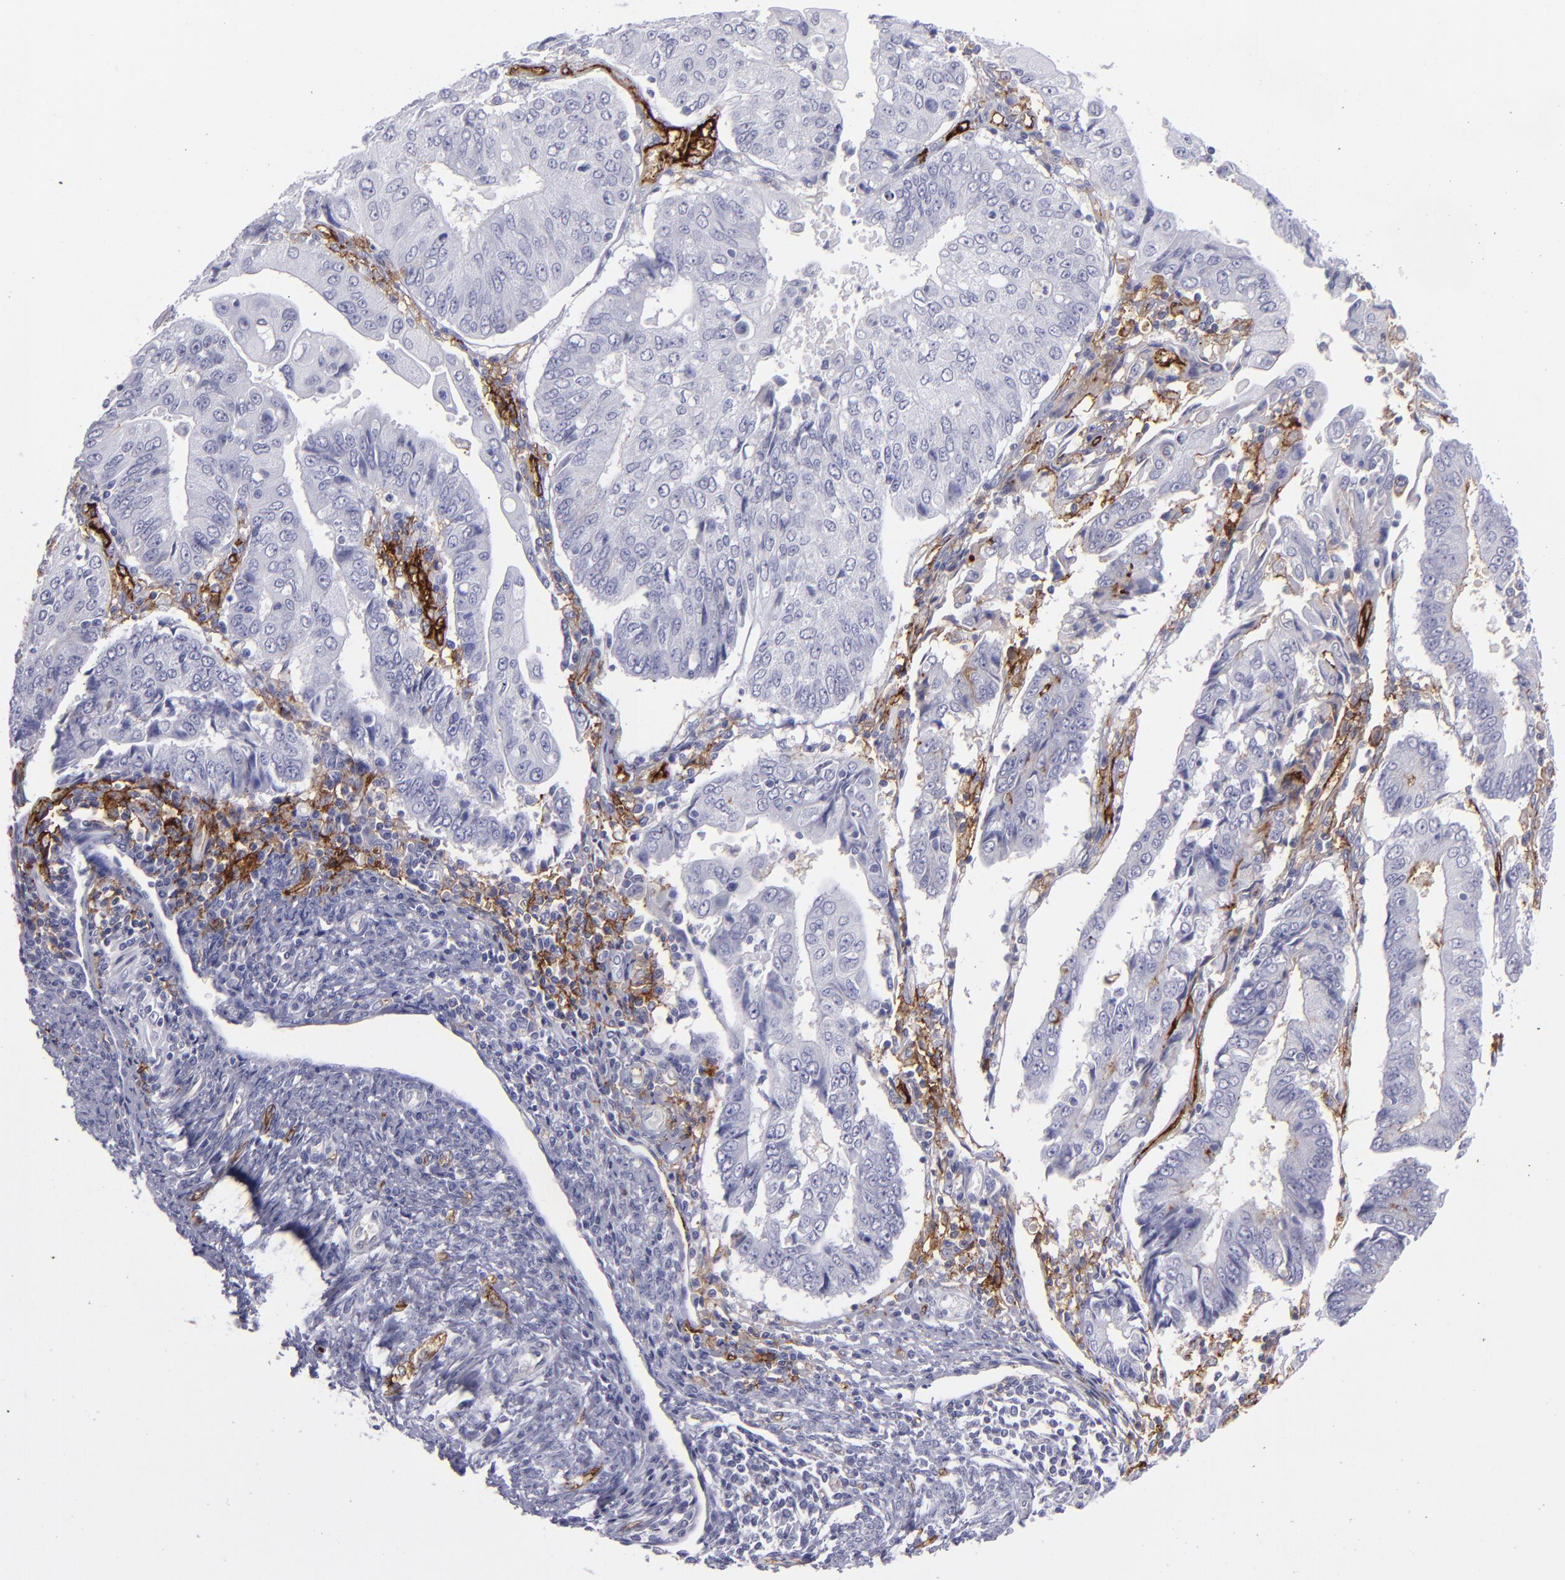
{"staining": {"intensity": "negative", "quantity": "none", "location": "none"}, "tissue": "endometrial cancer", "cell_type": "Tumor cells", "image_type": "cancer", "snomed": [{"axis": "morphology", "description": "Adenocarcinoma, NOS"}, {"axis": "topography", "description": "Endometrium"}], "caption": "Immunohistochemistry (IHC) image of neoplastic tissue: endometrial adenocarcinoma stained with DAB (3,3'-diaminobenzidine) demonstrates no significant protein expression in tumor cells.", "gene": "ACE", "patient": {"sex": "female", "age": 75}}